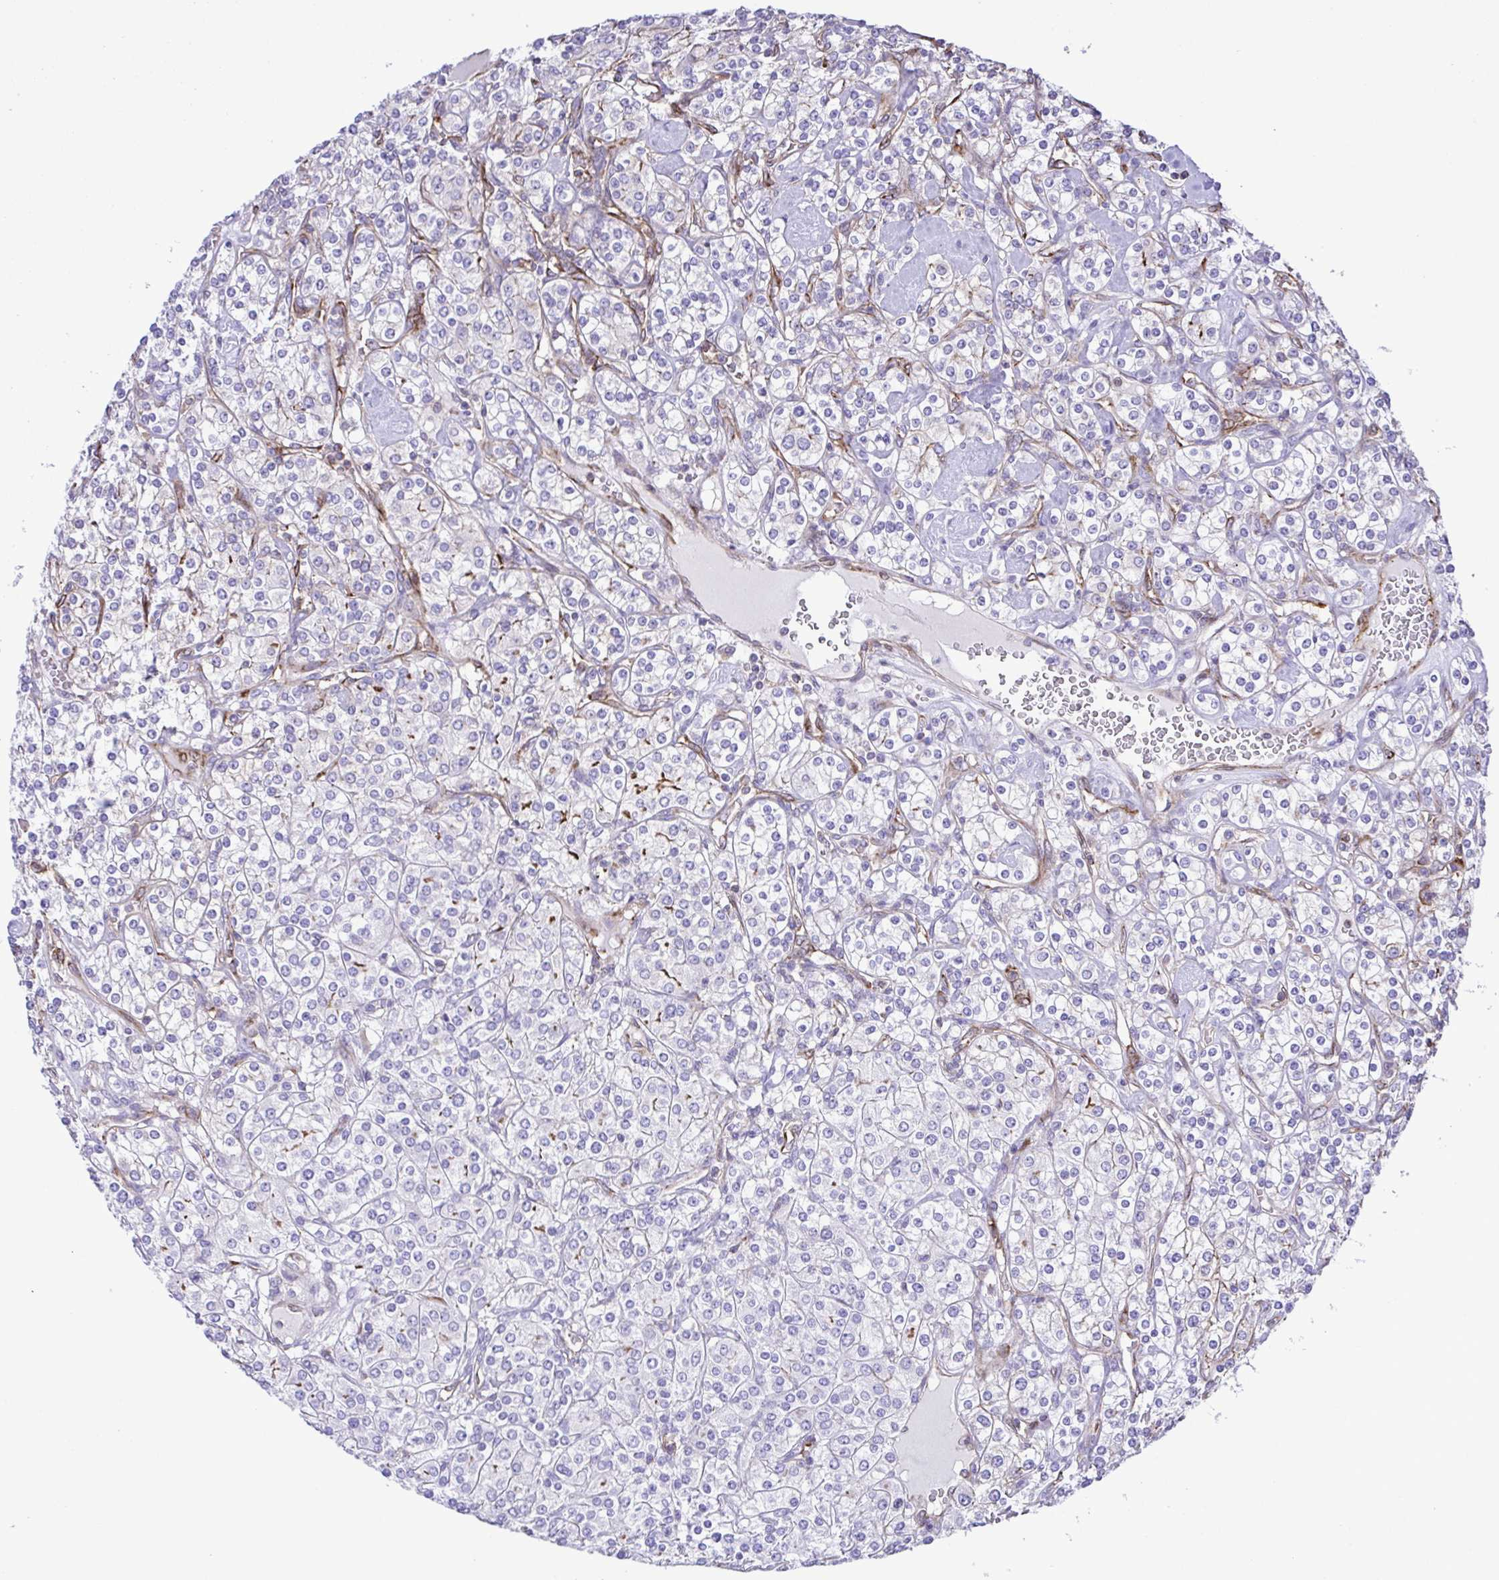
{"staining": {"intensity": "negative", "quantity": "none", "location": "none"}, "tissue": "renal cancer", "cell_type": "Tumor cells", "image_type": "cancer", "snomed": [{"axis": "morphology", "description": "Adenocarcinoma, NOS"}, {"axis": "topography", "description": "Kidney"}], "caption": "High power microscopy histopathology image of an immunohistochemistry (IHC) image of renal cancer, revealing no significant staining in tumor cells.", "gene": "FLT1", "patient": {"sex": "male", "age": 77}}